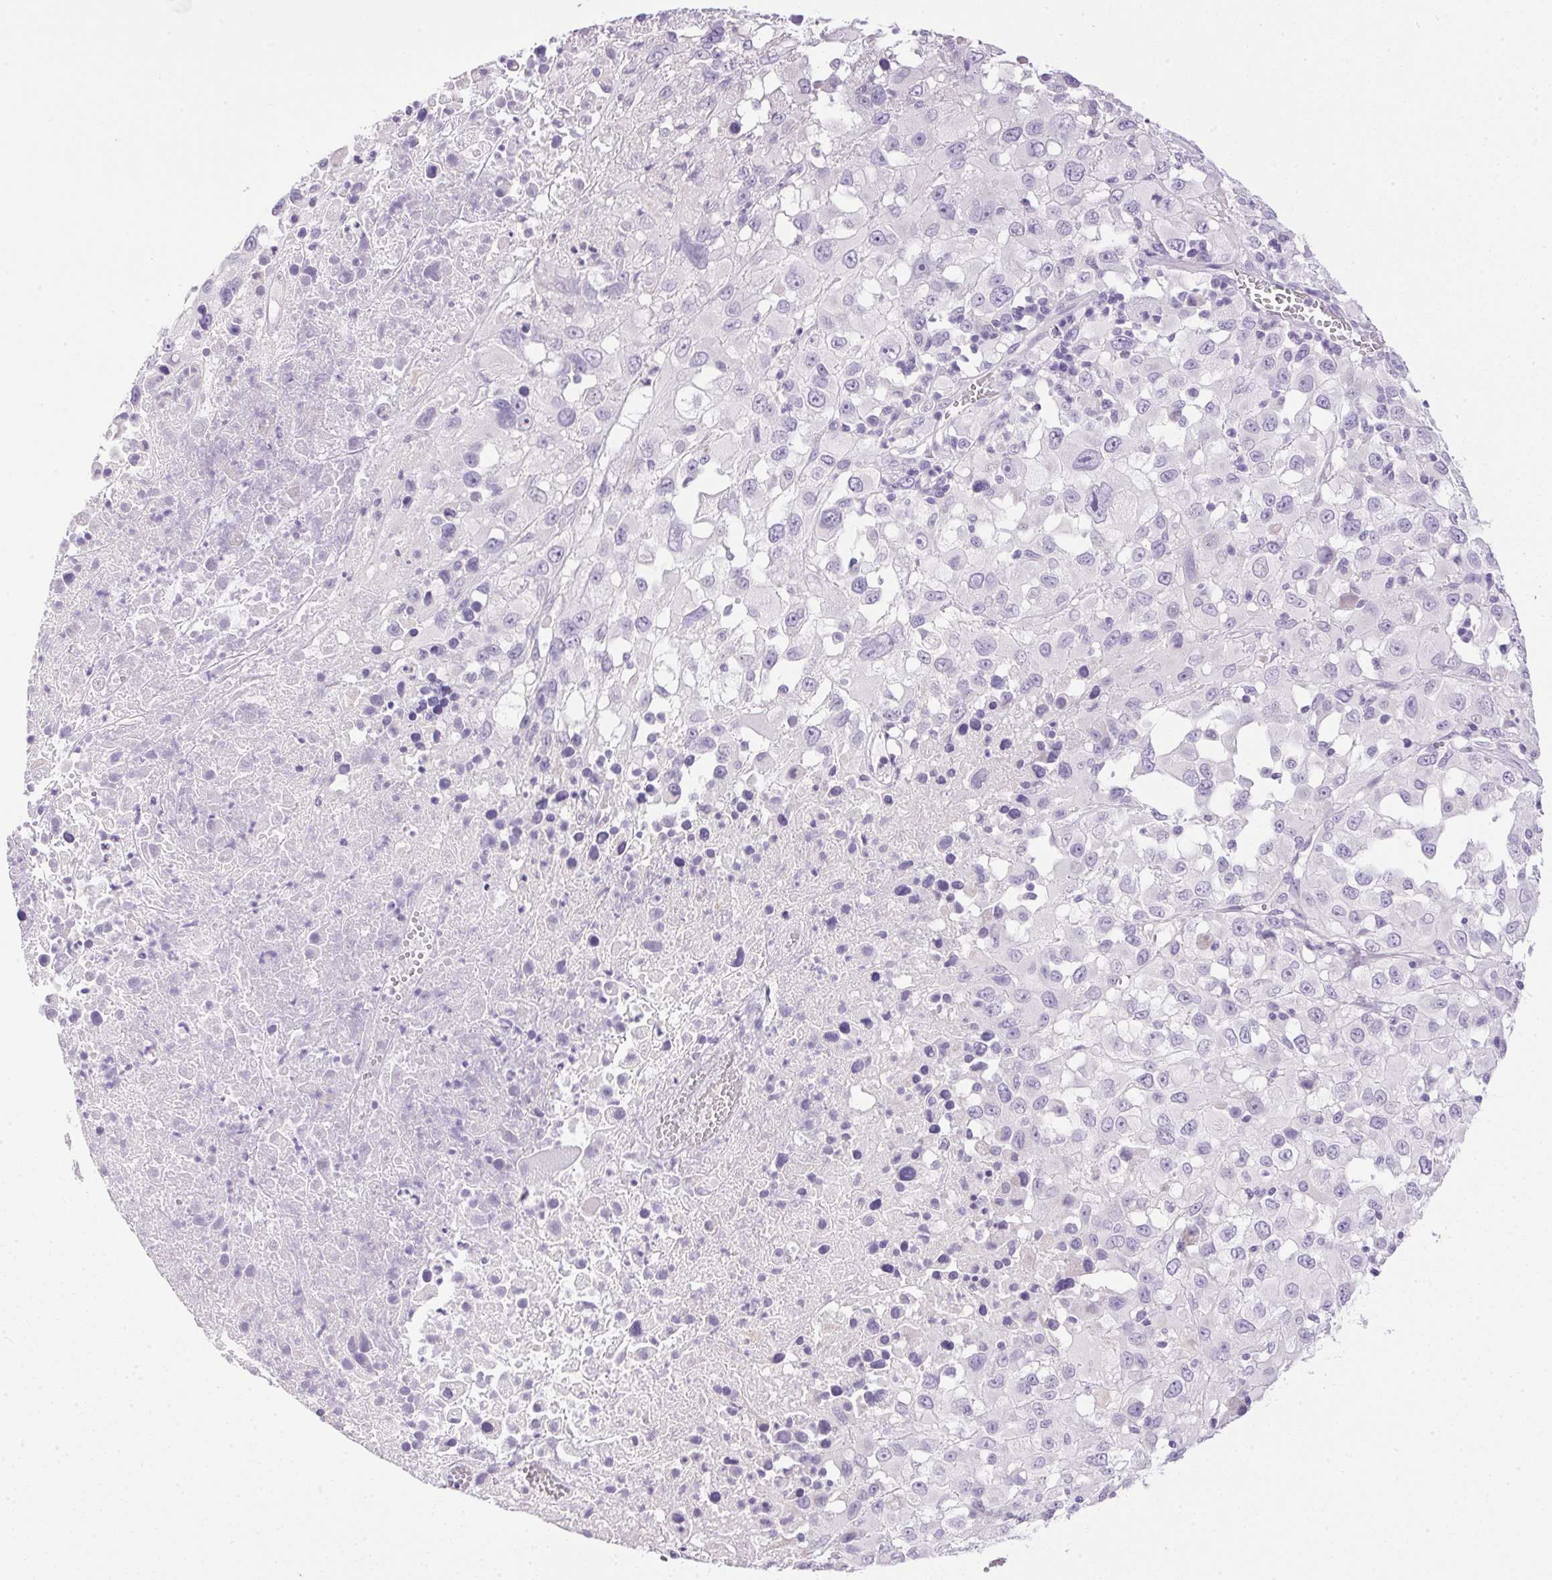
{"staining": {"intensity": "negative", "quantity": "none", "location": "none"}, "tissue": "melanoma", "cell_type": "Tumor cells", "image_type": "cancer", "snomed": [{"axis": "morphology", "description": "Malignant melanoma, Metastatic site"}, {"axis": "topography", "description": "Soft tissue"}], "caption": "Immunohistochemical staining of human melanoma demonstrates no significant staining in tumor cells.", "gene": "ATP6V0A4", "patient": {"sex": "male", "age": 50}}